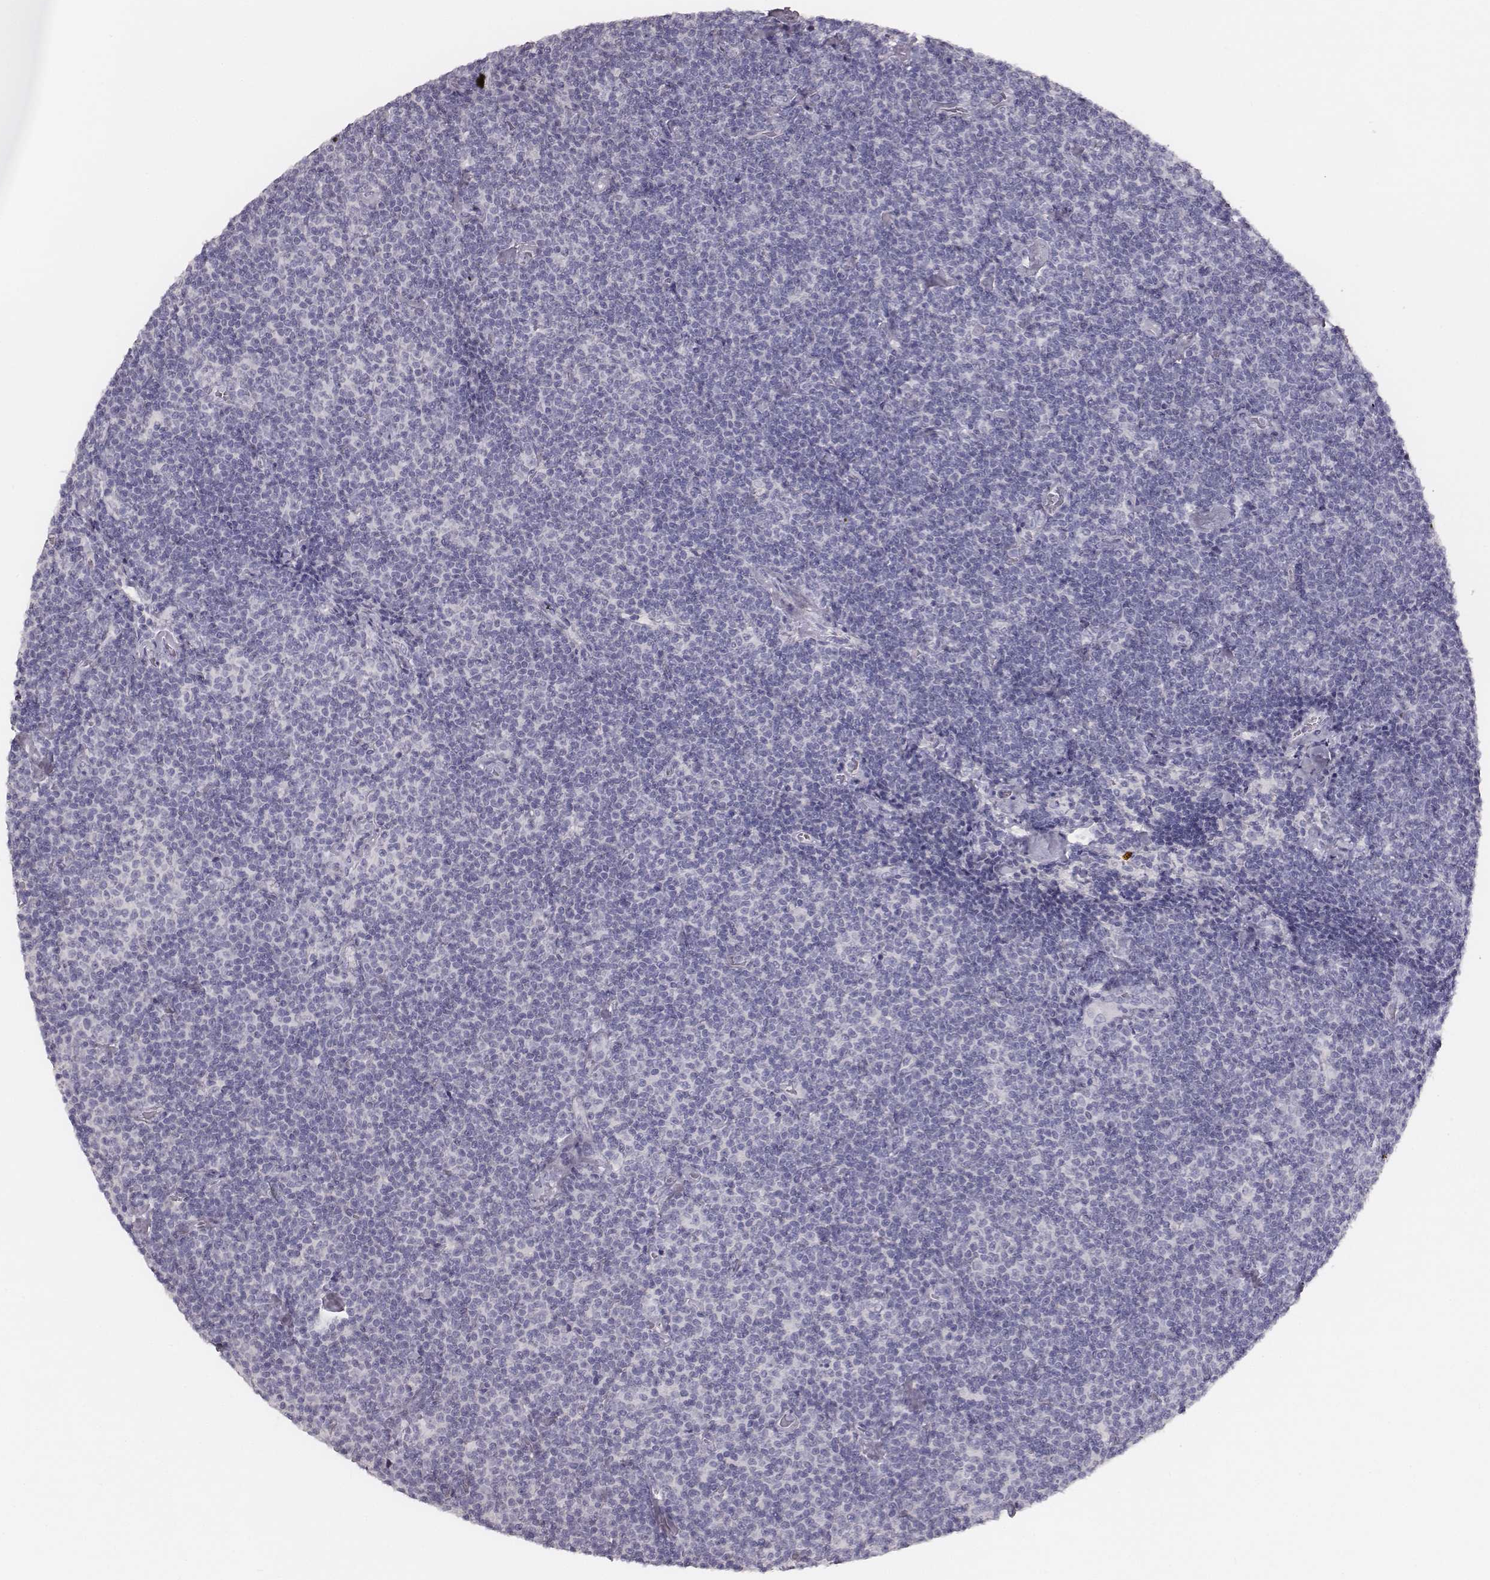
{"staining": {"intensity": "negative", "quantity": "none", "location": "none"}, "tissue": "lymphoma", "cell_type": "Tumor cells", "image_type": "cancer", "snomed": [{"axis": "morphology", "description": "Malignant lymphoma, non-Hodgkin's type, Low grade"}, {"axis": "topography", "description": "Lymph node"}], "caption": "The IHC histopathology image has no significant staining in tumor cells of low-grade malignant lymphoma, non-Hodgkin's type tissue.", "gene": "MYH6", "patient": {"sex": "male", "age": 81}}